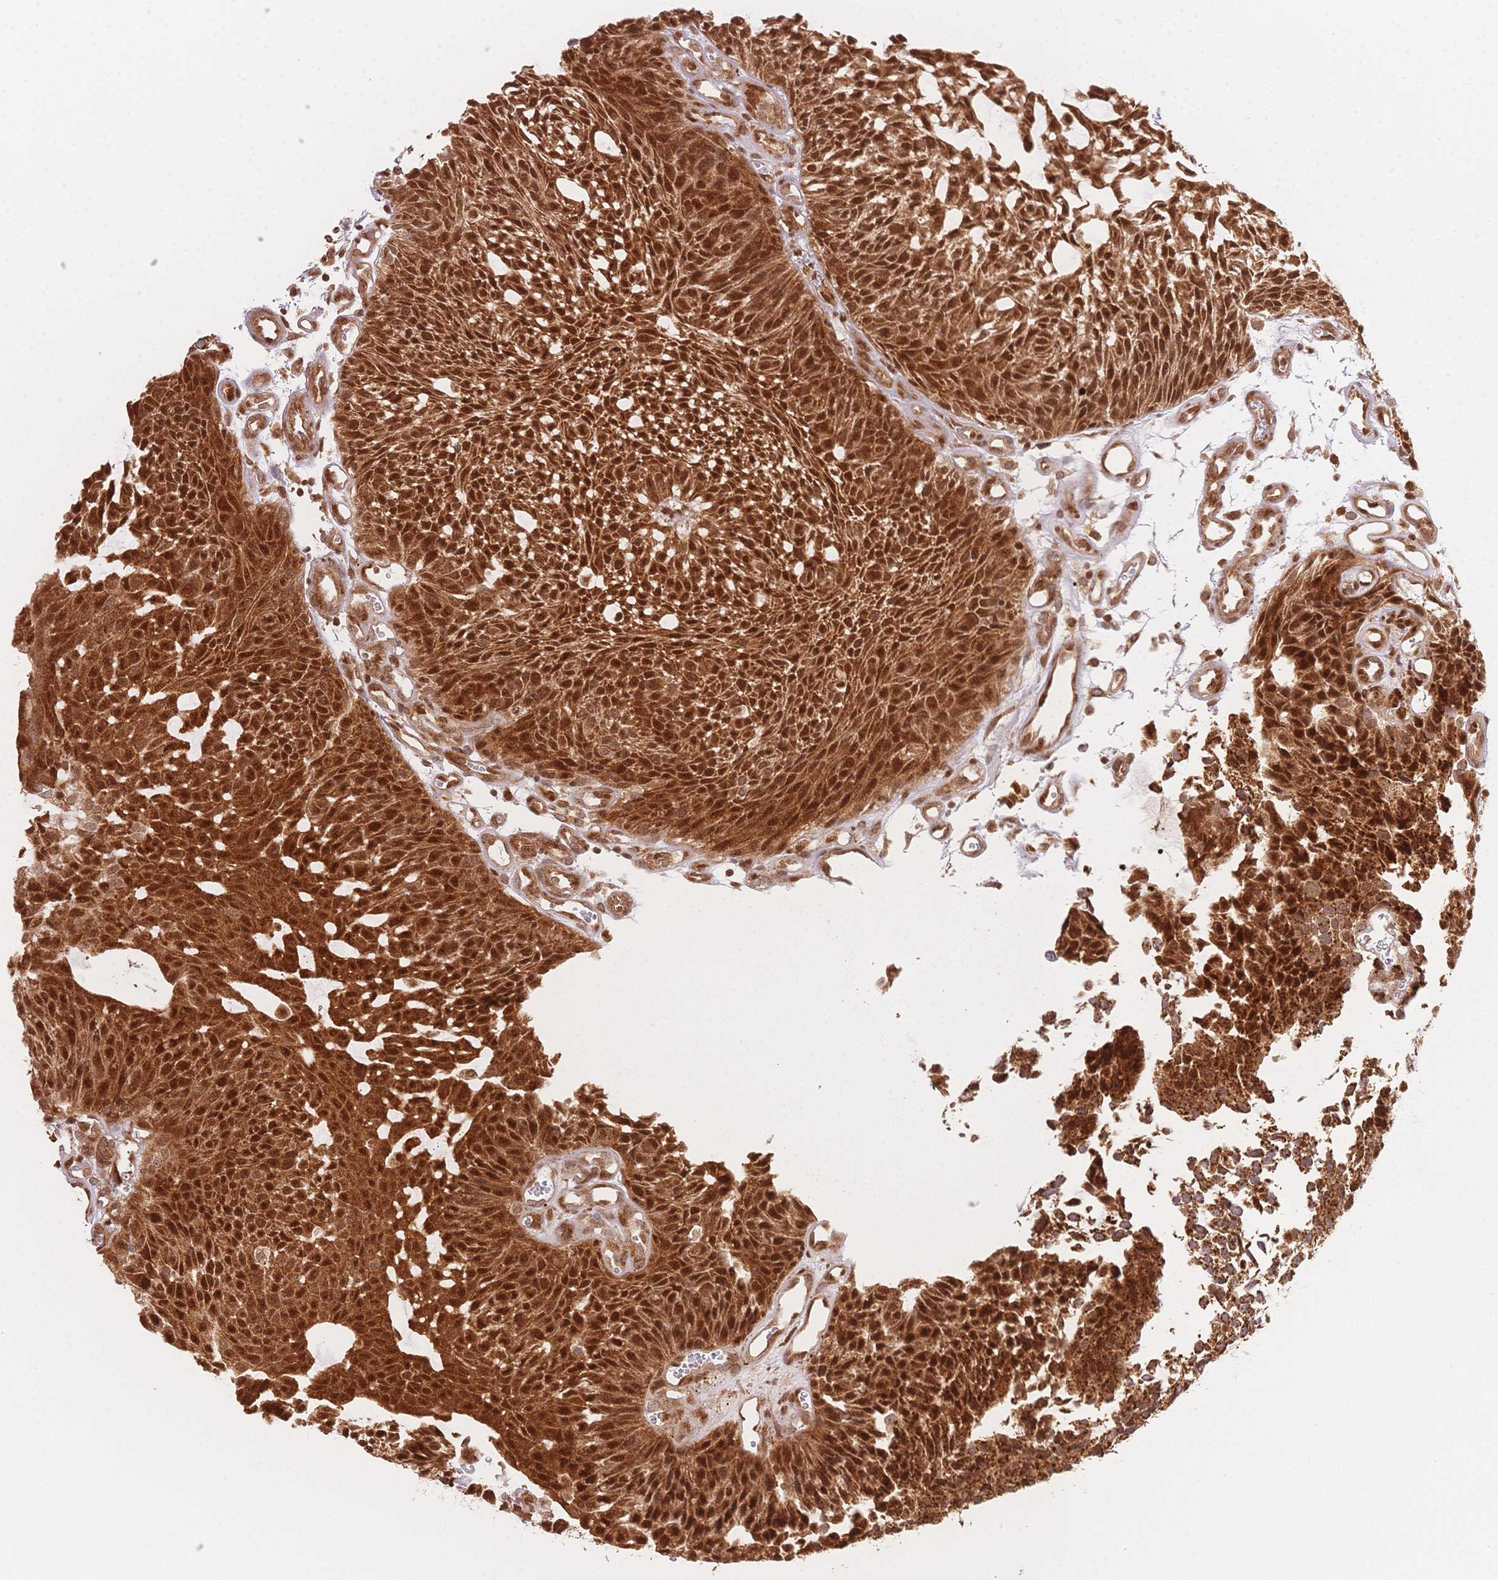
{"staining": {"intensity": "strong", "quantity": ">75%", "location": "cytoplasmic/membranous,nuclear"}, "tissue": "urothelial cancer", "cell_type": "Tumor cells", "image_type": "cancer", "snomed": [{"axis": "morphology", "description": "Urothelial carcinoma, NOS"}, {"axis": "topography", "description": "Urinary bladder"}], "caption": "A brown stain shows strong cytoplasmic/membranous and nuclear positivity of a protein in human urothelial cancer tumor cells.", "gene": "STK39", "patient": {"sex": "male", "age": 84}}